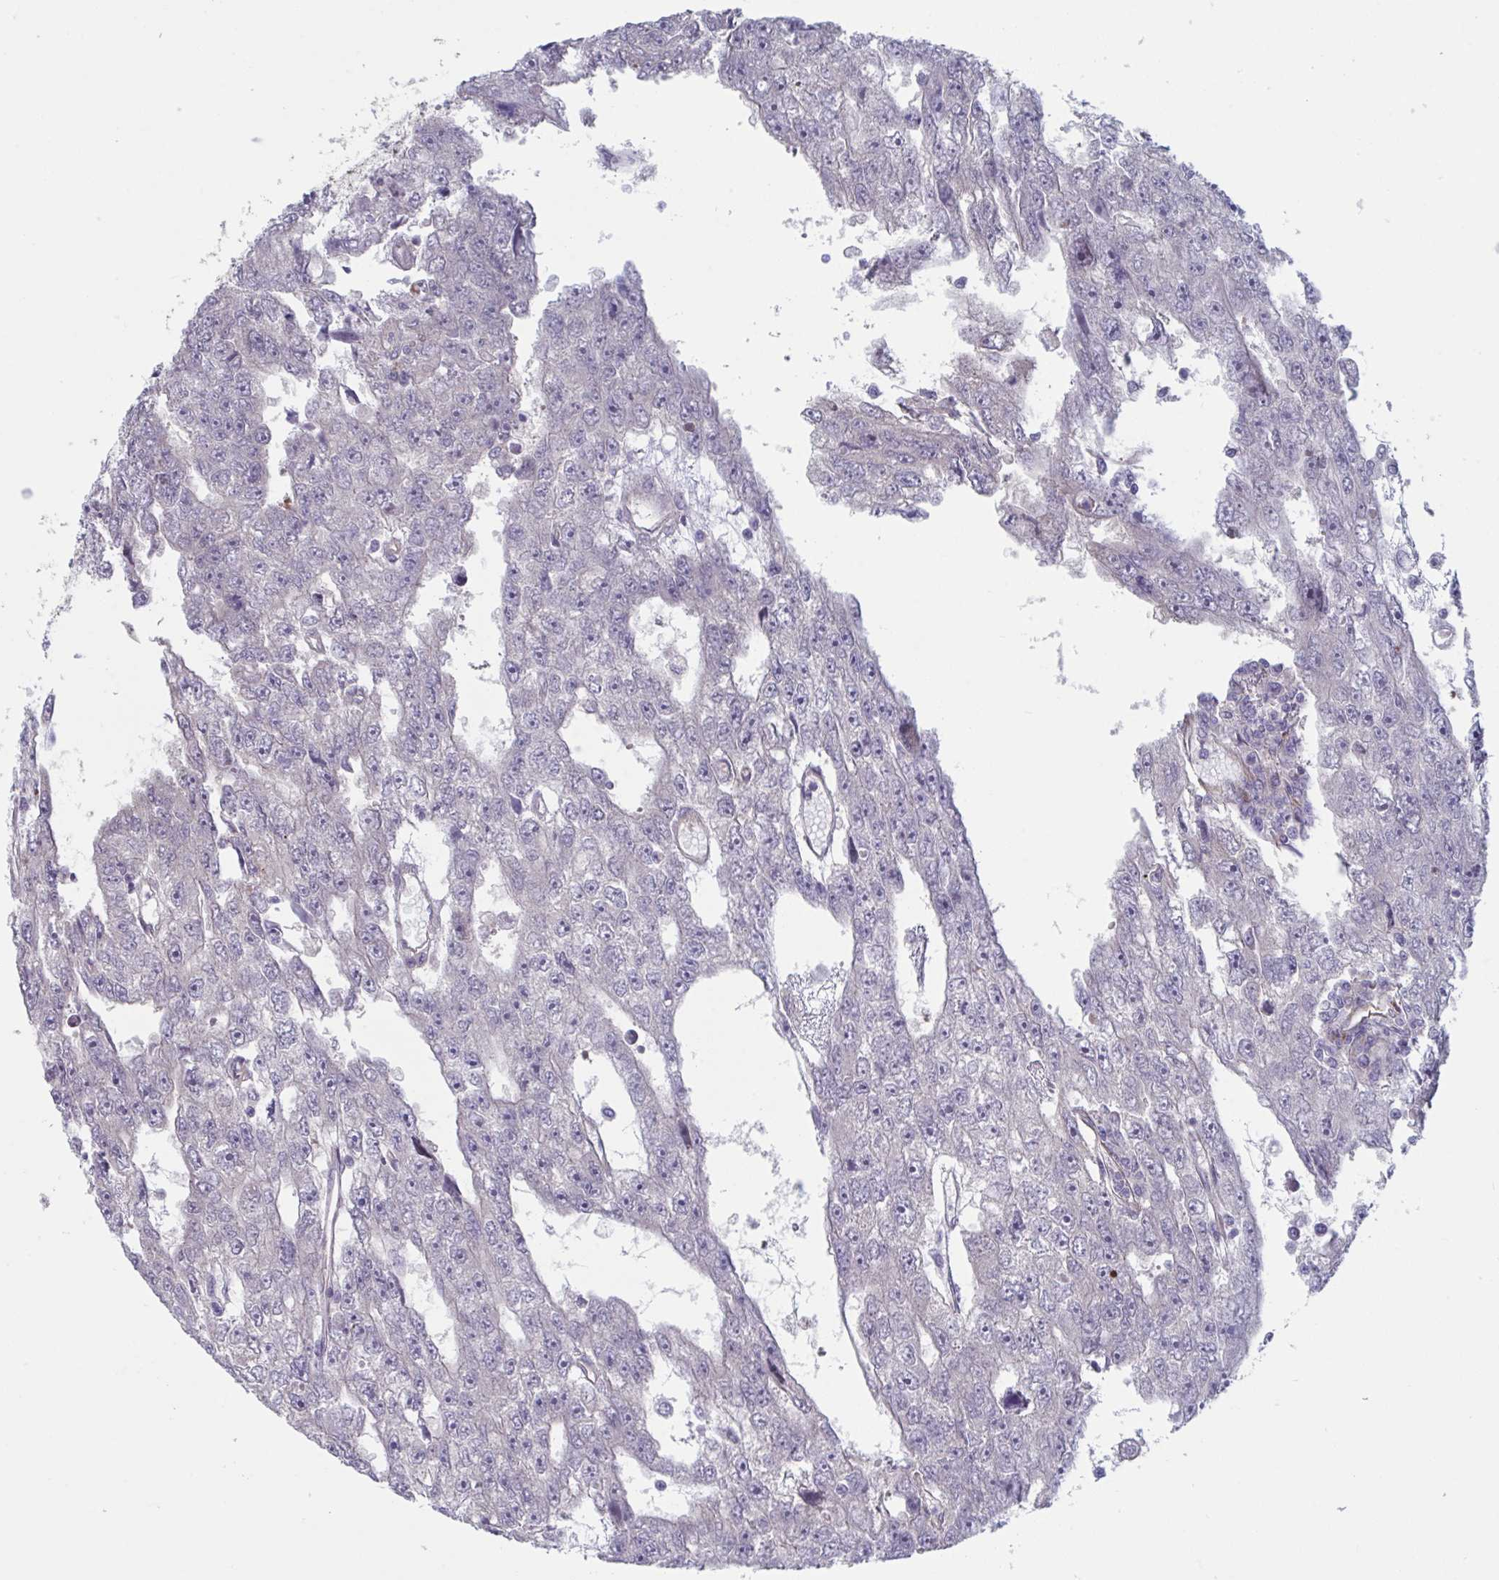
{"staining": {"intensity": "negative", "quantity": "none", "location": "none"}, "tissue": "testis cancer", "cell_type": "Tumor cells", "image_type": "cancer", "snomed": [{"axis": "morphology", "description": "Carcinoma, Embryonal, NOS"}, {"axis": "topography", "description": "Testis"}], "caption": "Immunohistochemistry image of neoplastic tissue: human testis cancer (embryonal carcinoma) stained with DAB displays no significant protein expression in tumor cells.", "gene": "STK26", "patient": {"sex": "male", "age": 20}}